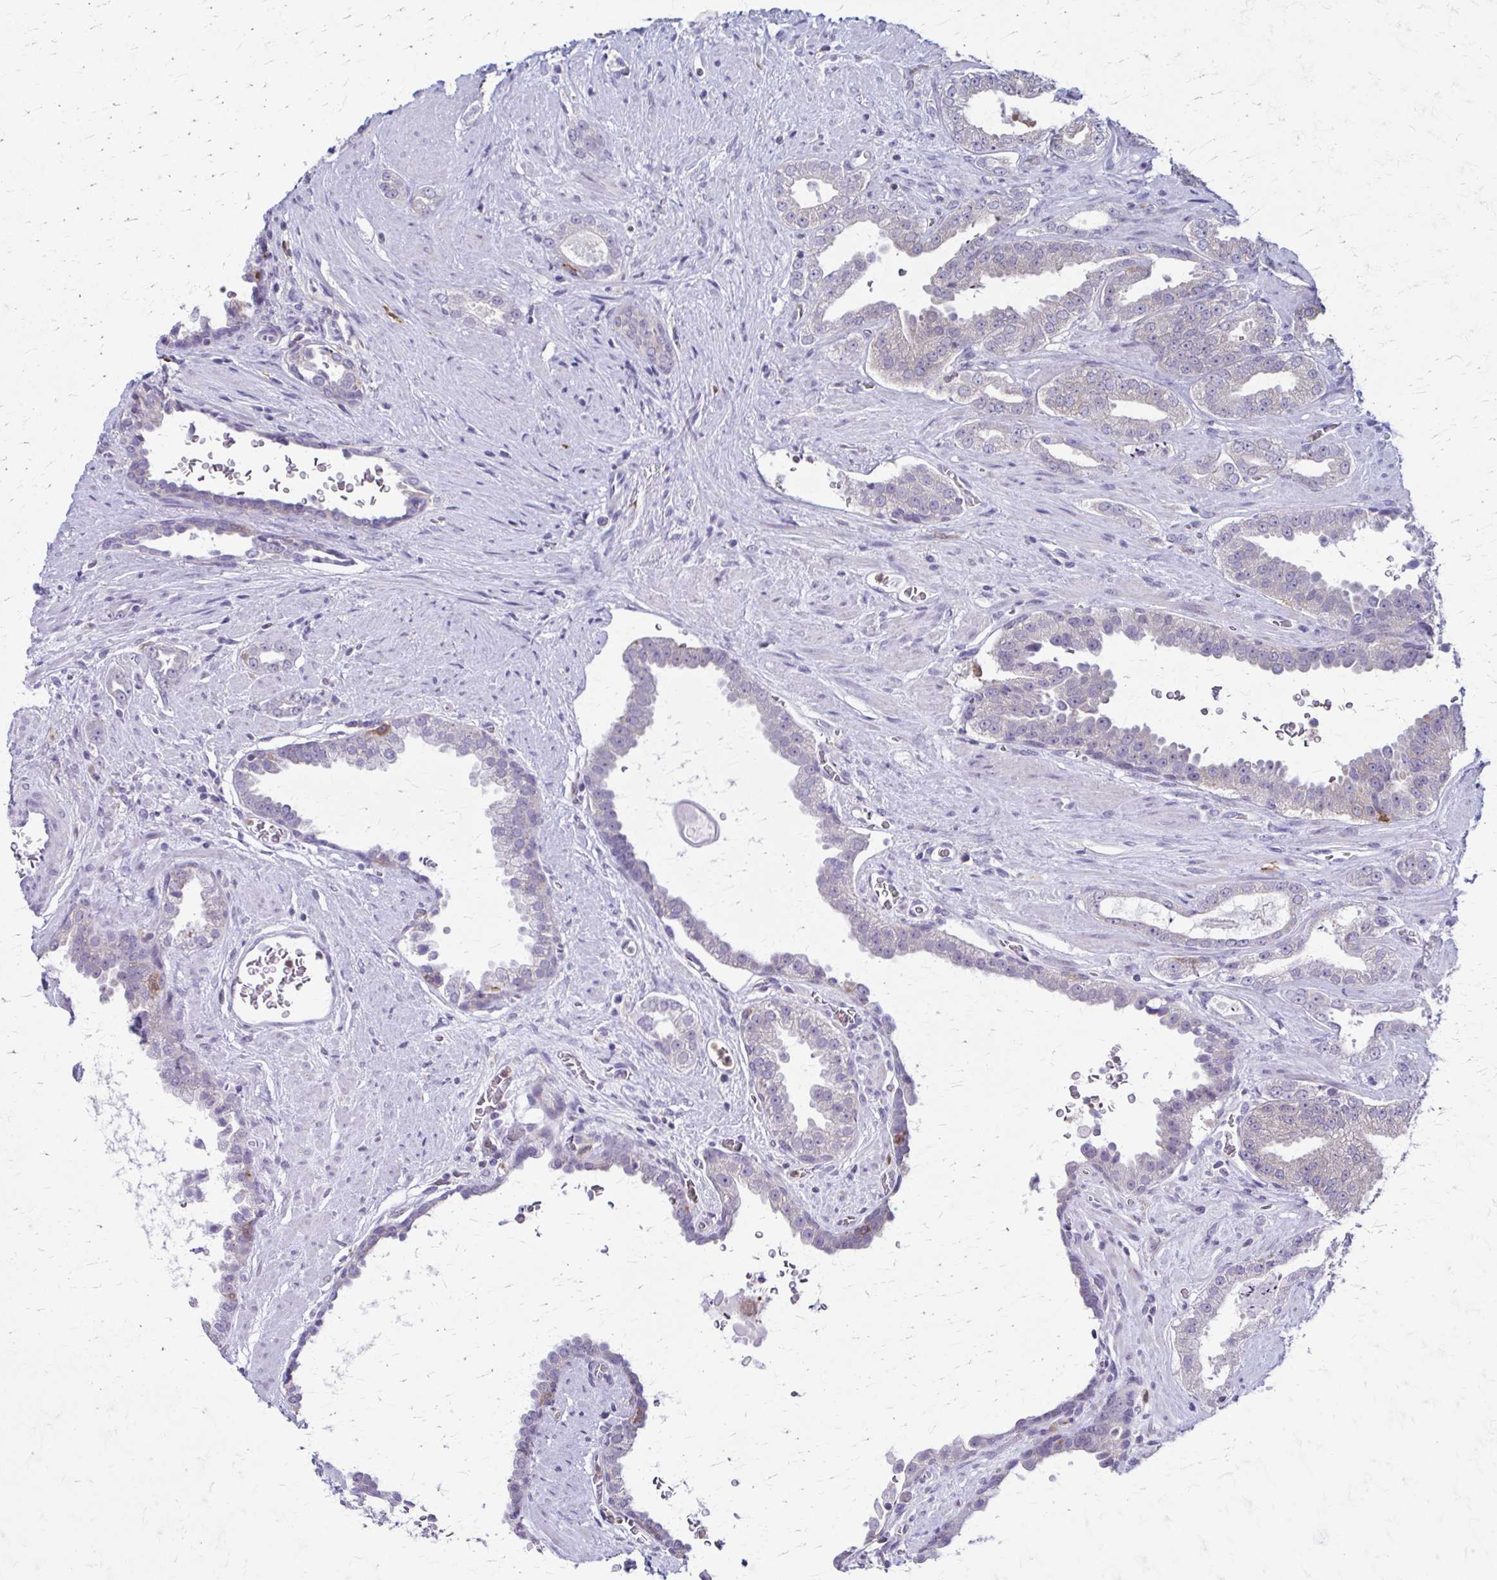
{"staining": {"intensity": "negative", "quantity": "none", "location": "none"}, "tissue": "prostate cancer", "cell_type": "Tumor cells", "image_type": "cancer", "snomed": [{"axis": "morphology", "description": "Adenocarcinoma, Low grade"}, {"axis": "topography", "description": "Prostate"}], "caption": "Immunohistochemistry (IHC) of human prostate cancer (low-grade adenocarcinoma) reveals no staining in tumor cells.", "gene": "PIK3AP1", "patient": {"sex": "male", "age": 67}}